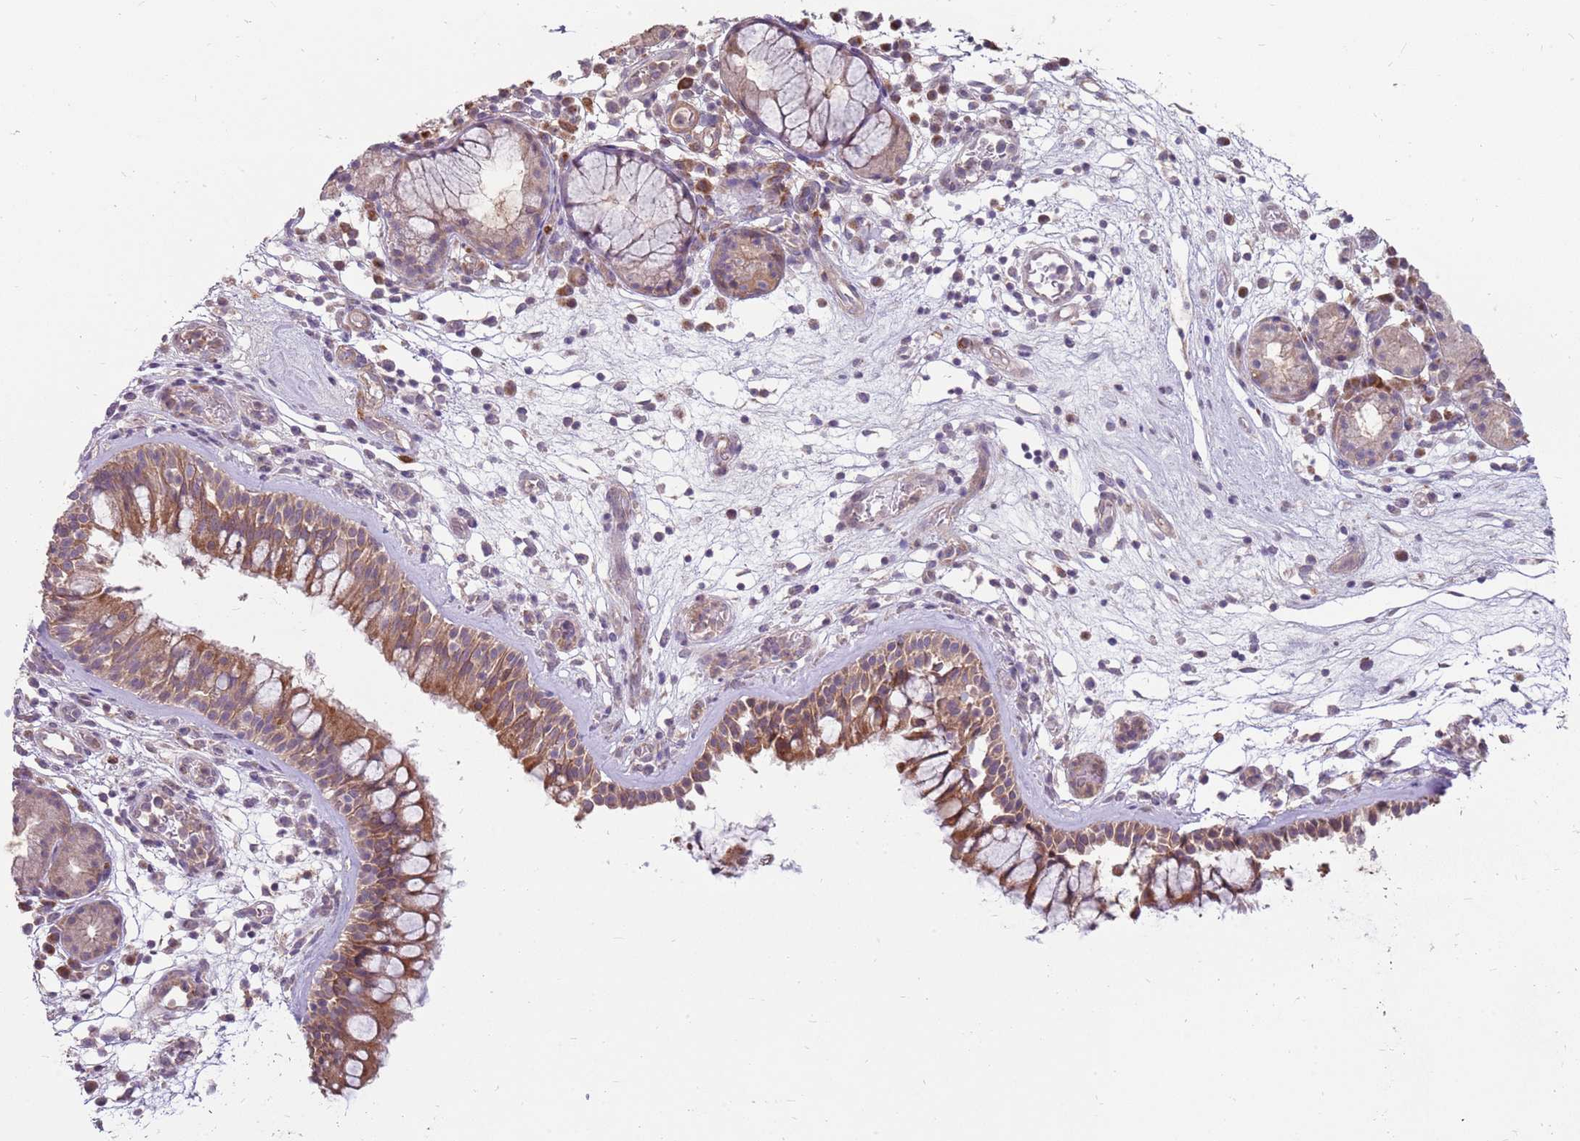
{"staining": {"intensity": "moderate", "quantity": ">75%", "location": "cytoplasmic/membranous"}, "tissue": "nasopharynx", "cell_type": "Respiratory epithelial cells", "image_type": "normal", "snomed": [{"axis": "morphology", "description": "Normal tissue, NOS"}, {"axis": "morphology", "description": "Inflammation, NOS"}, {"axis": "morphology", "description": "Malignant melanoma, Metastatic site"}, {"axis": "topography", "description": "Nasopharynx"}], "caption": "DAB (3,3'-diaminobenzidine) immunohistochemical staining of normal nasopharynx displays moderate cytoplasmic/membranous protein expression in approximately >75% of respiratory epithelial cells.", "gene": "SPATA31D1", "patient": {"sex": "male", "age": 70}}